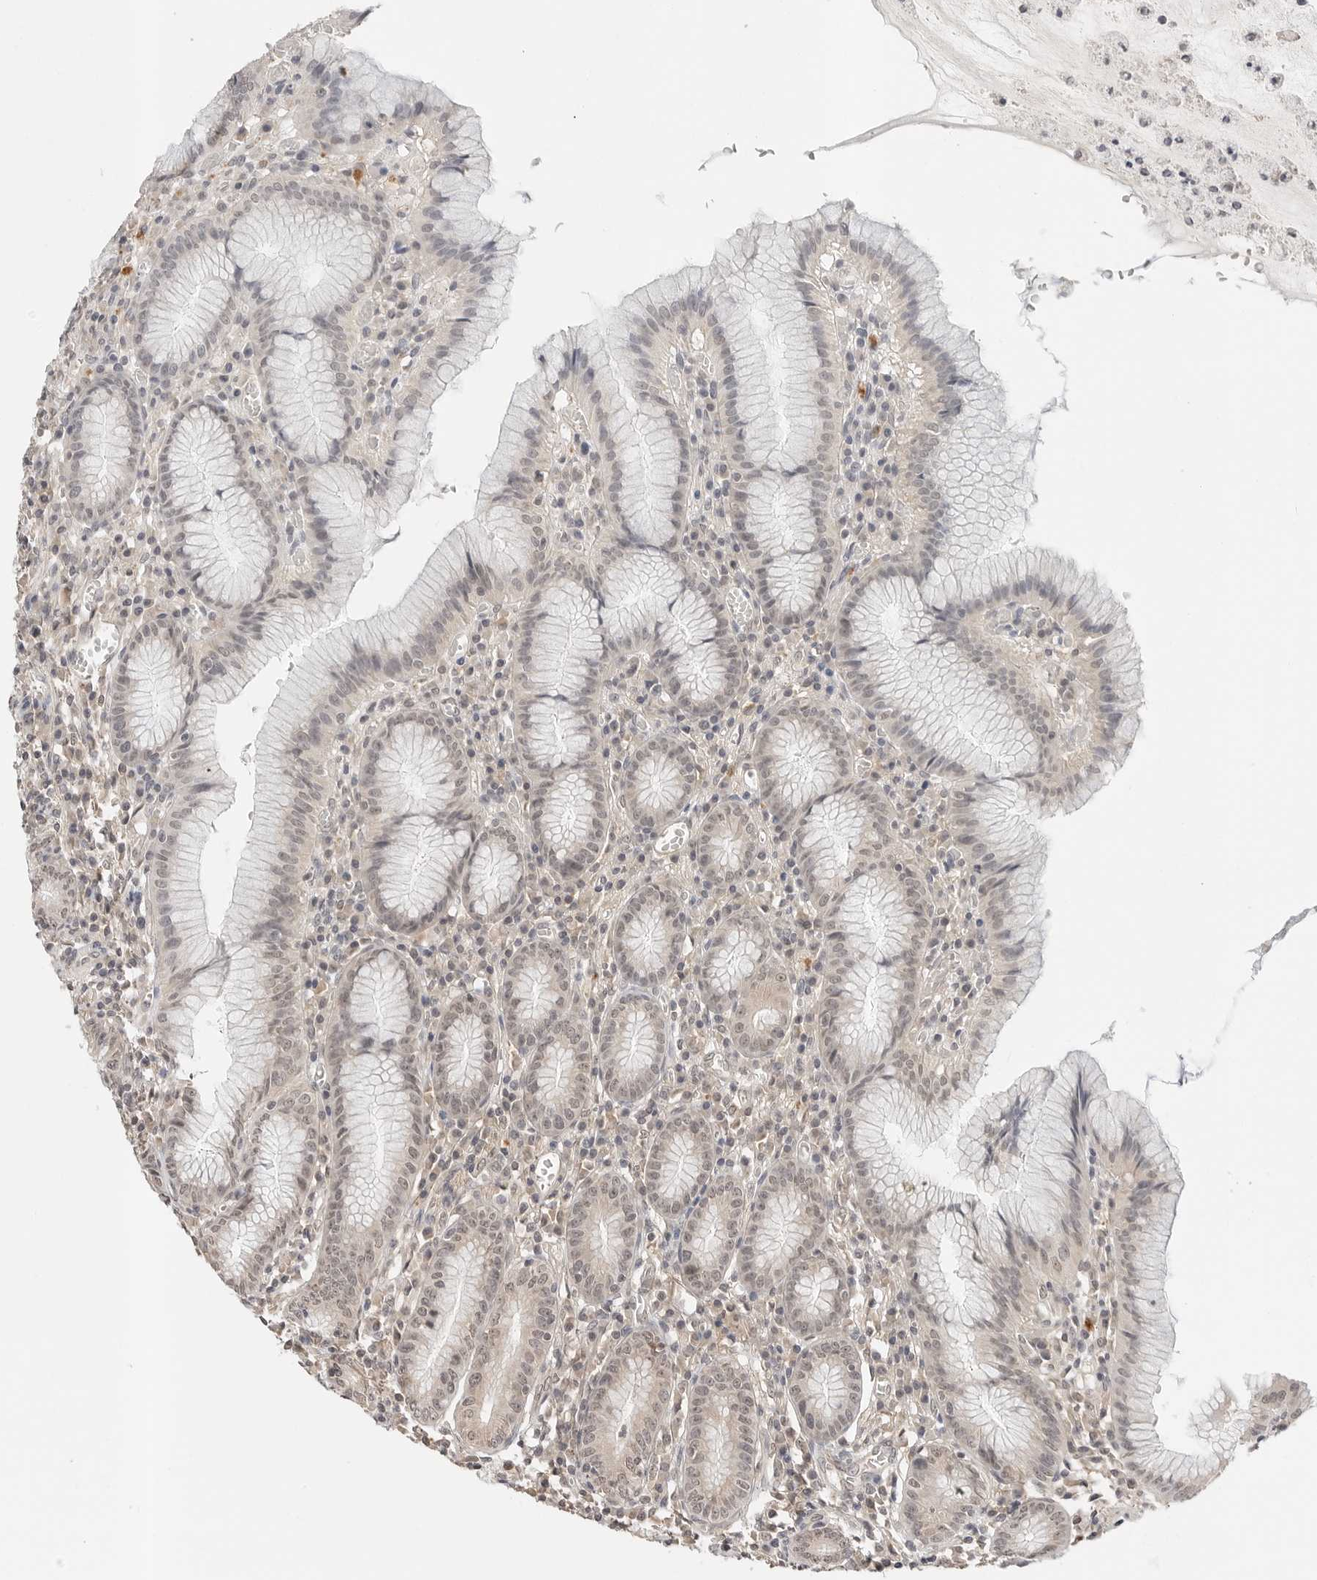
{"staining": {"intensity": "moderate", "quantity": "<25%", "location": "cytoplasmic/membranous,nuclear"}, "tissue": "stomach", "cell_type": "Glandular cells", "image_type": "normal", "snomed": [{"axis": "morphology", "description": "Normal tissue, NOS"}, {"axis": "topography", "description": "Stomach"}], "caption": "An image of stomach stained for a protein demonstrates moderate cytoplasmic/membranous,nuclear brown staining in glandular cells. The staining was performed using DAB (3,3'-diaminobenzidine), with brown indicating positive protein expression. Nuclei are stained blue with hematoxylin.", "gene": "IL24", "patient": {"sex": "male", "age": 55}}